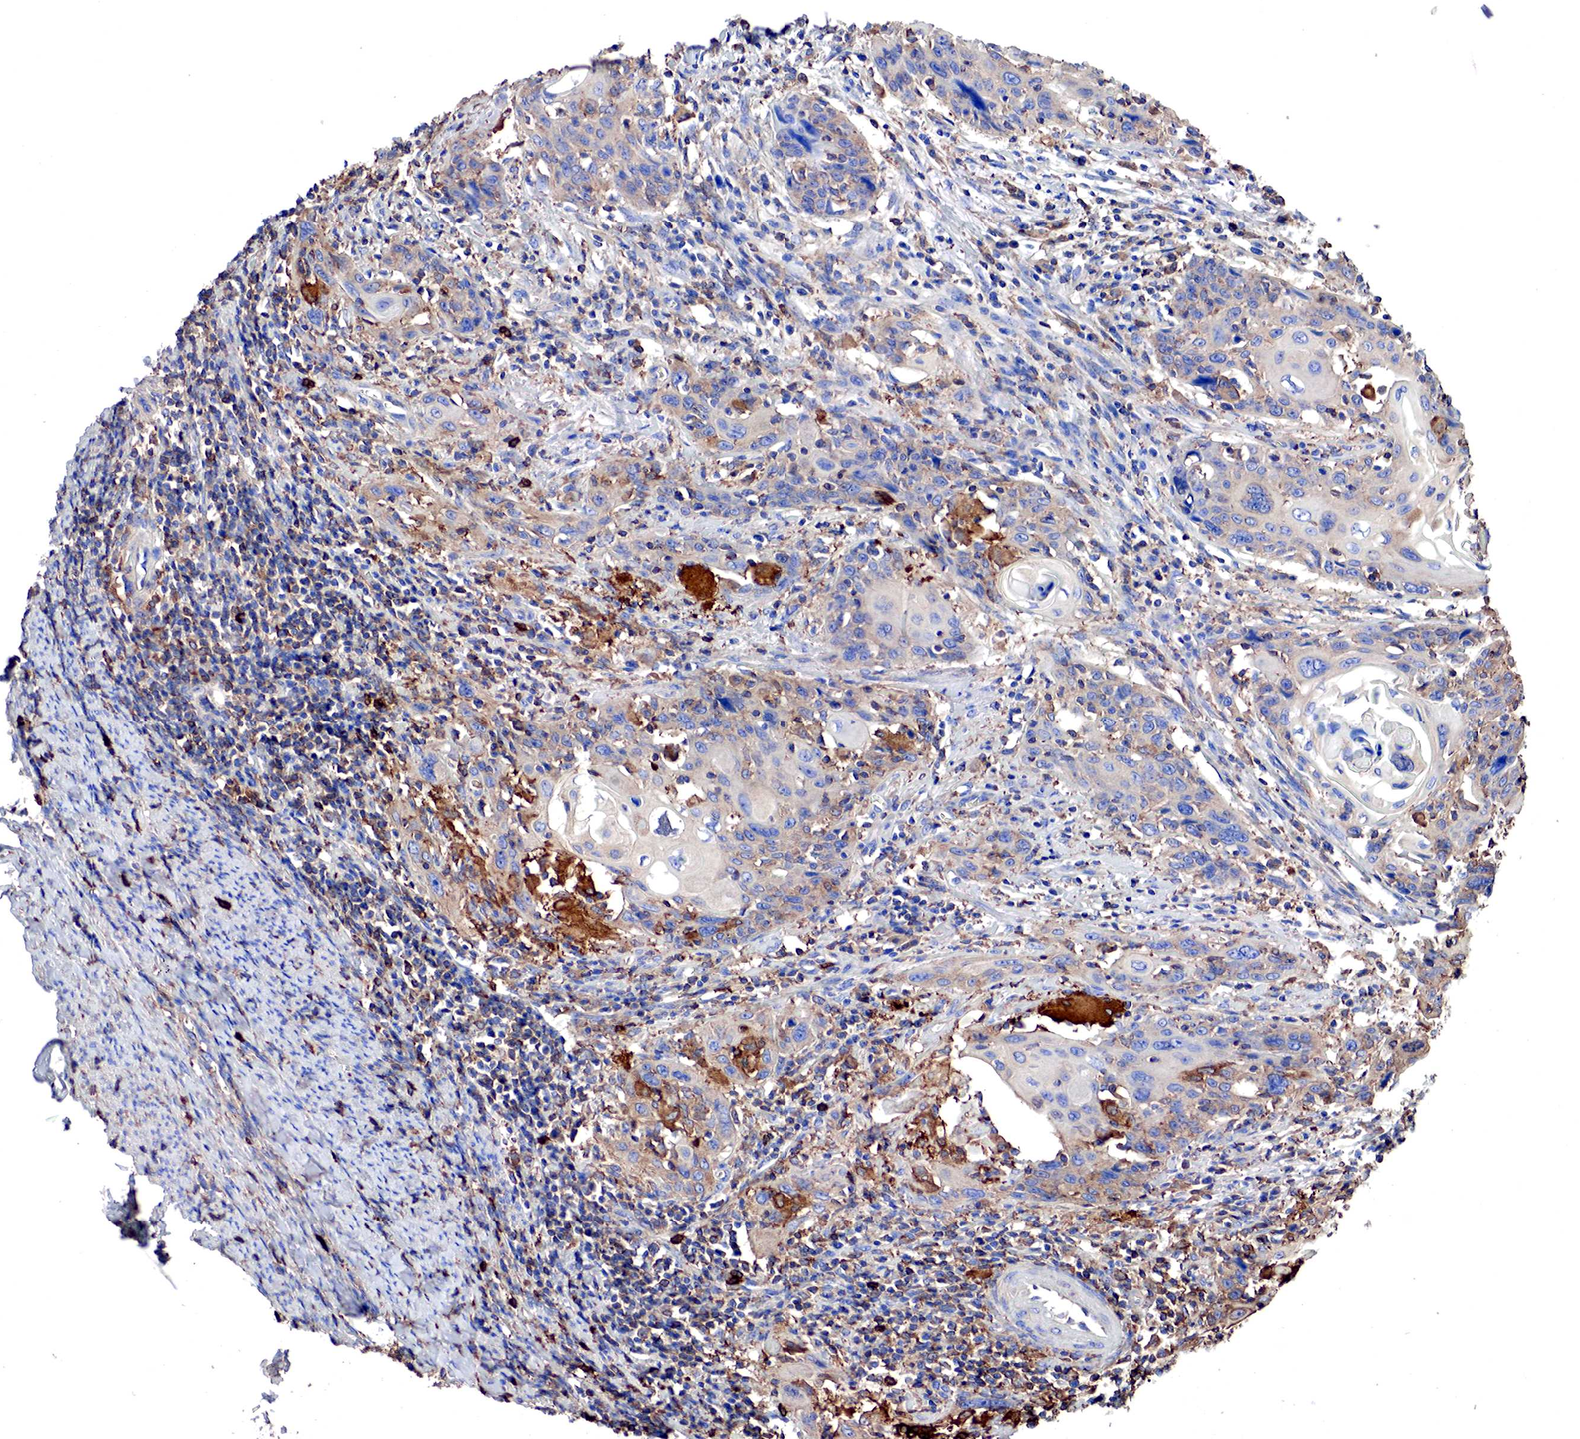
{"staining": {"intensity": "weak", "quantity": "25%-75%", "location": "cytoplasmic/membranous"}, "tissue": "cervical cancer", "cell_type": "Tumor cells", "image_type": "cancer", "snomed": [{"axis": "morphology", "description": "Squamous cell carcinoma, NOS"}, {"axis": "topography", "description": "Cervix"}], "caption": "A brown stain labels weak cytoplasmic/membranous positivity of a protein in cervical squamous cell carcinoma tumor cells.", "gene": "G6PD", "patient": {"sex": "female", "age": 54}}